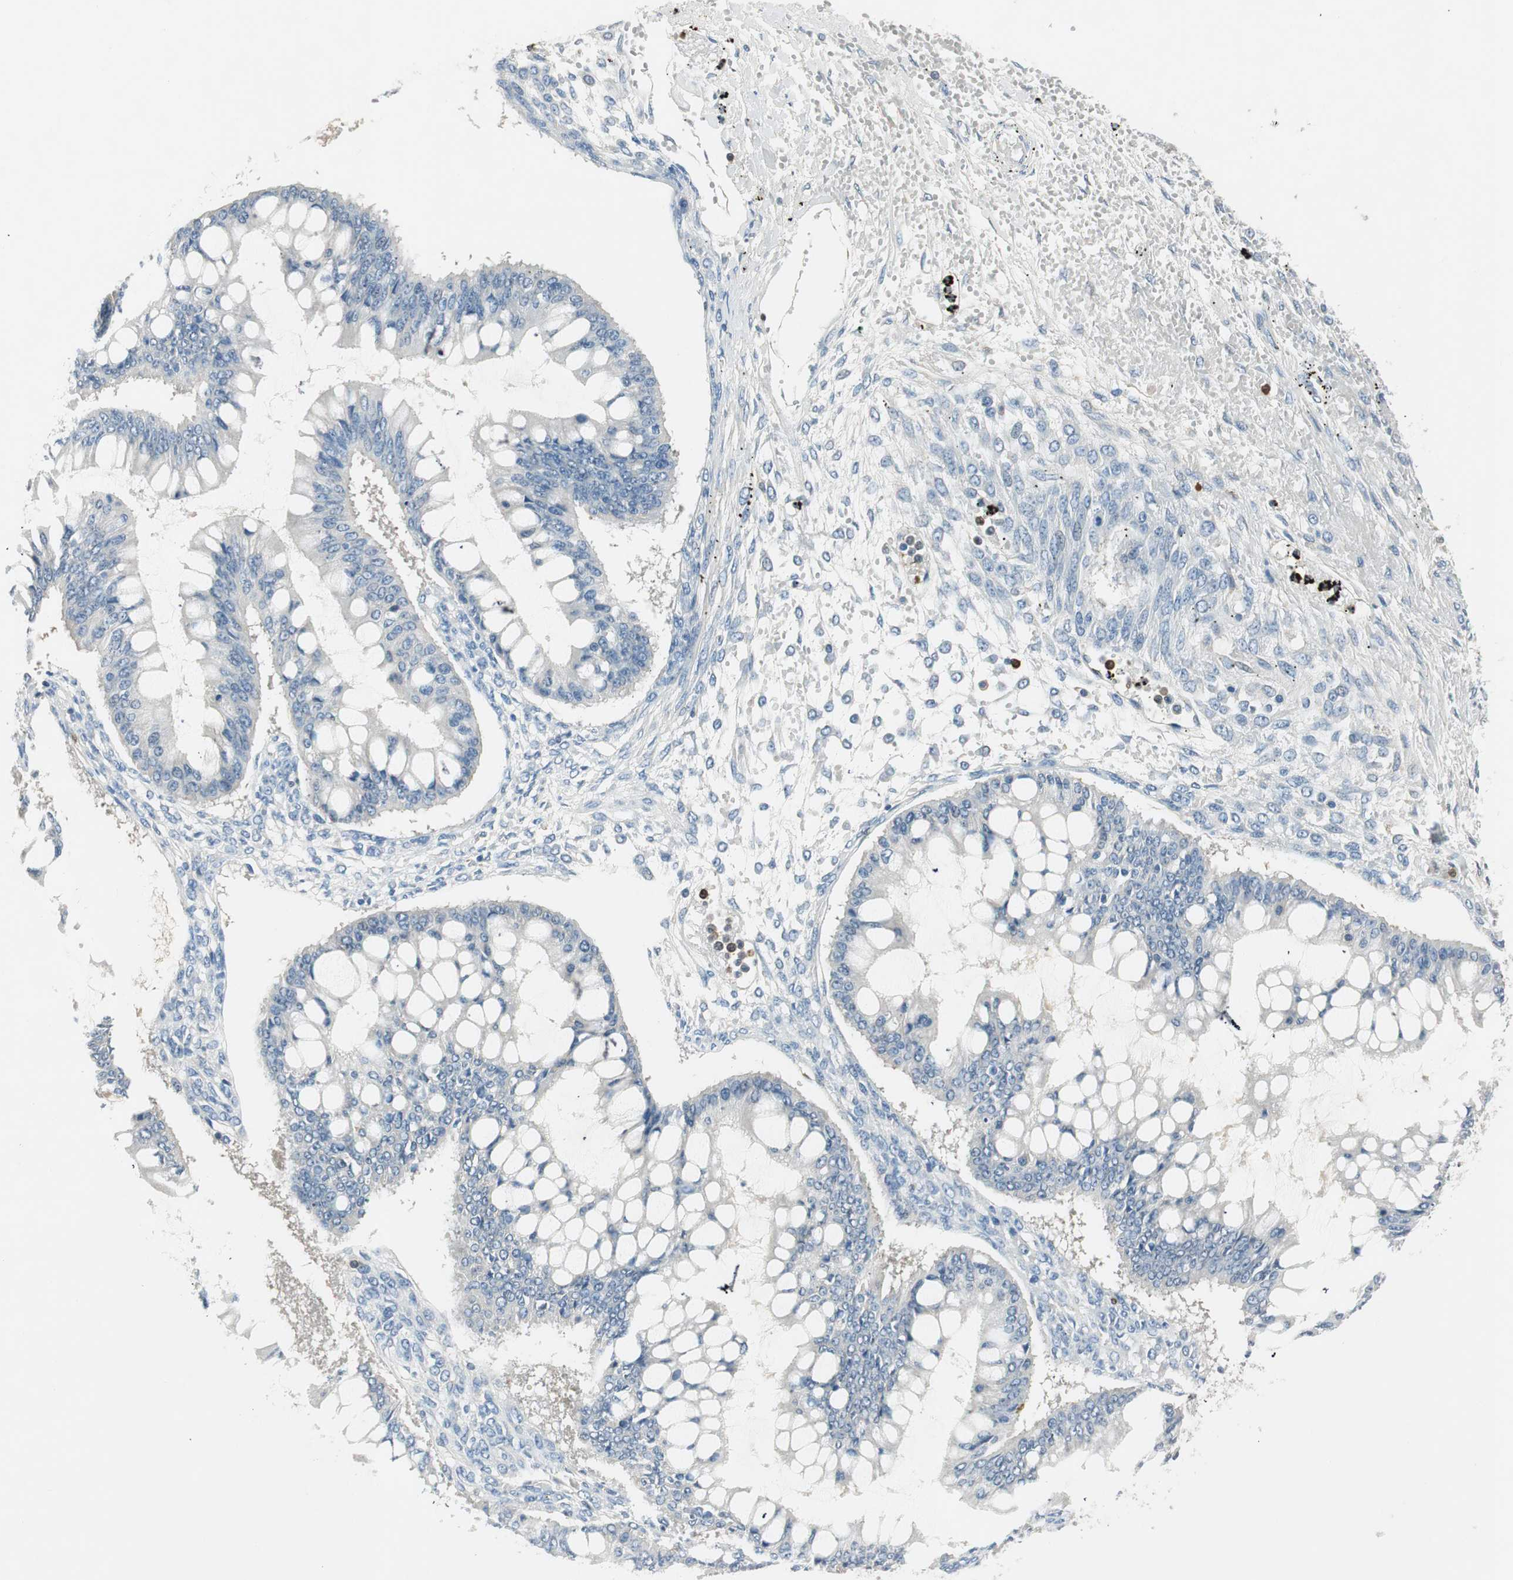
{"staining": {"intensity": "negative", "quantity": "none", "location": "none"}, "tissue": "ovarian cancer", "cell_type": "Tumor cells", "image_type": "cancer", "snomed": [{"axis": "morphology", "description": "Cystadenocarcinoma, mucinous, NOS"}, {"axis": "topography", "description": "Ovary"}], "caption": "Protein analysis of ovarian cancer demonstrates no significant expression in tumor cells.", "gene": "COTL1", "patient": {"sex": "female", "age": 73}}